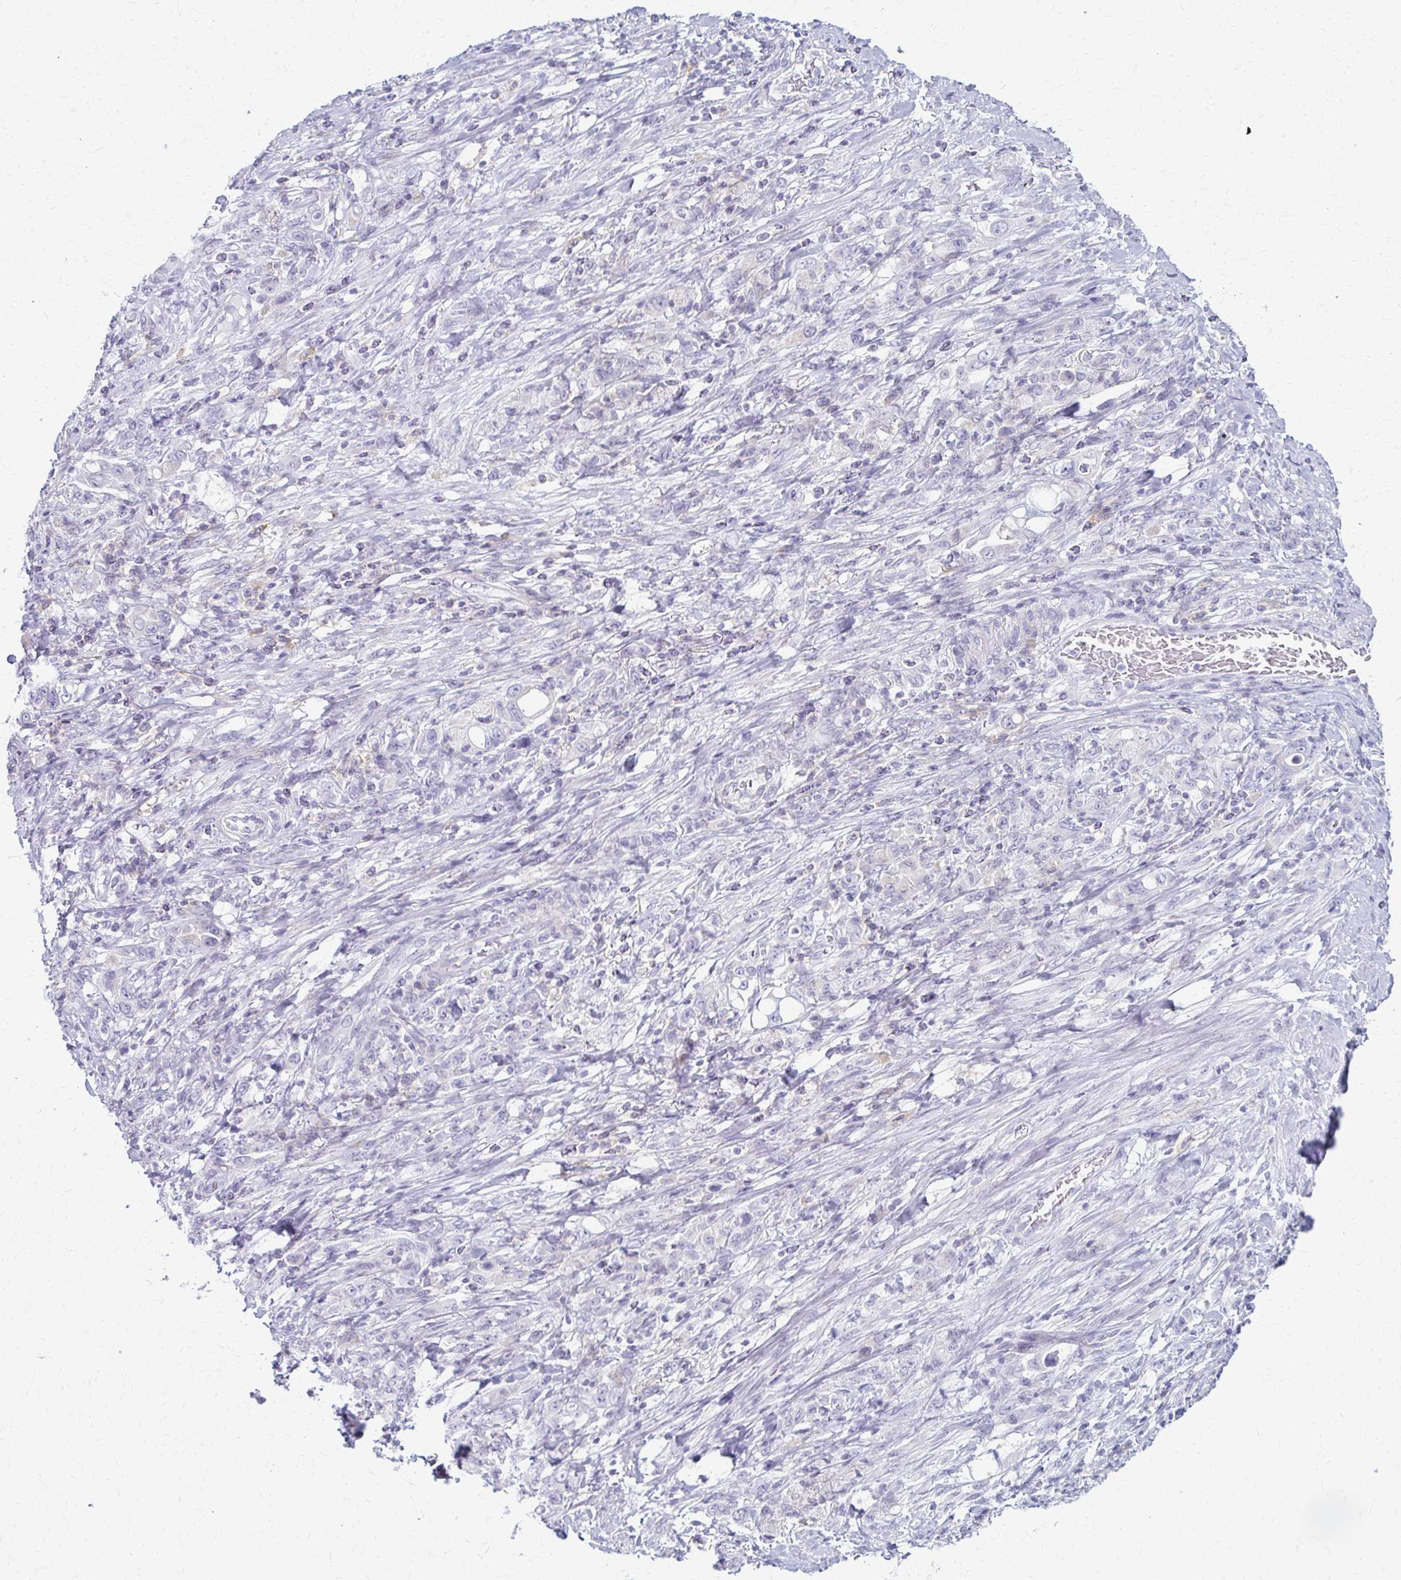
{"staining": {"intensity": "negative", "quantity": "none", "location": "none"}, "tissue": "stomach cancer", "cell_type": "Tumor cells", "image_type": "cancer", "snomed": [{"axis": "morphology", "description": "Adenocarcinoma, NOS"}, {"axis": "topography", "description": "Stomach"}], "caption": "This is a micrograph of immunohistochemistry (IHC) staining of adenocarcinoma (stomach), which shows no positivity in tumor cells. (Stains: DAB immunohistochemistry (IHC) with hematoxylin counter stain, Microscopy: brightfield microscopy at high magnification).", "gene": "FCGR2B", "patient": {"sex": "female", "age": 79}}